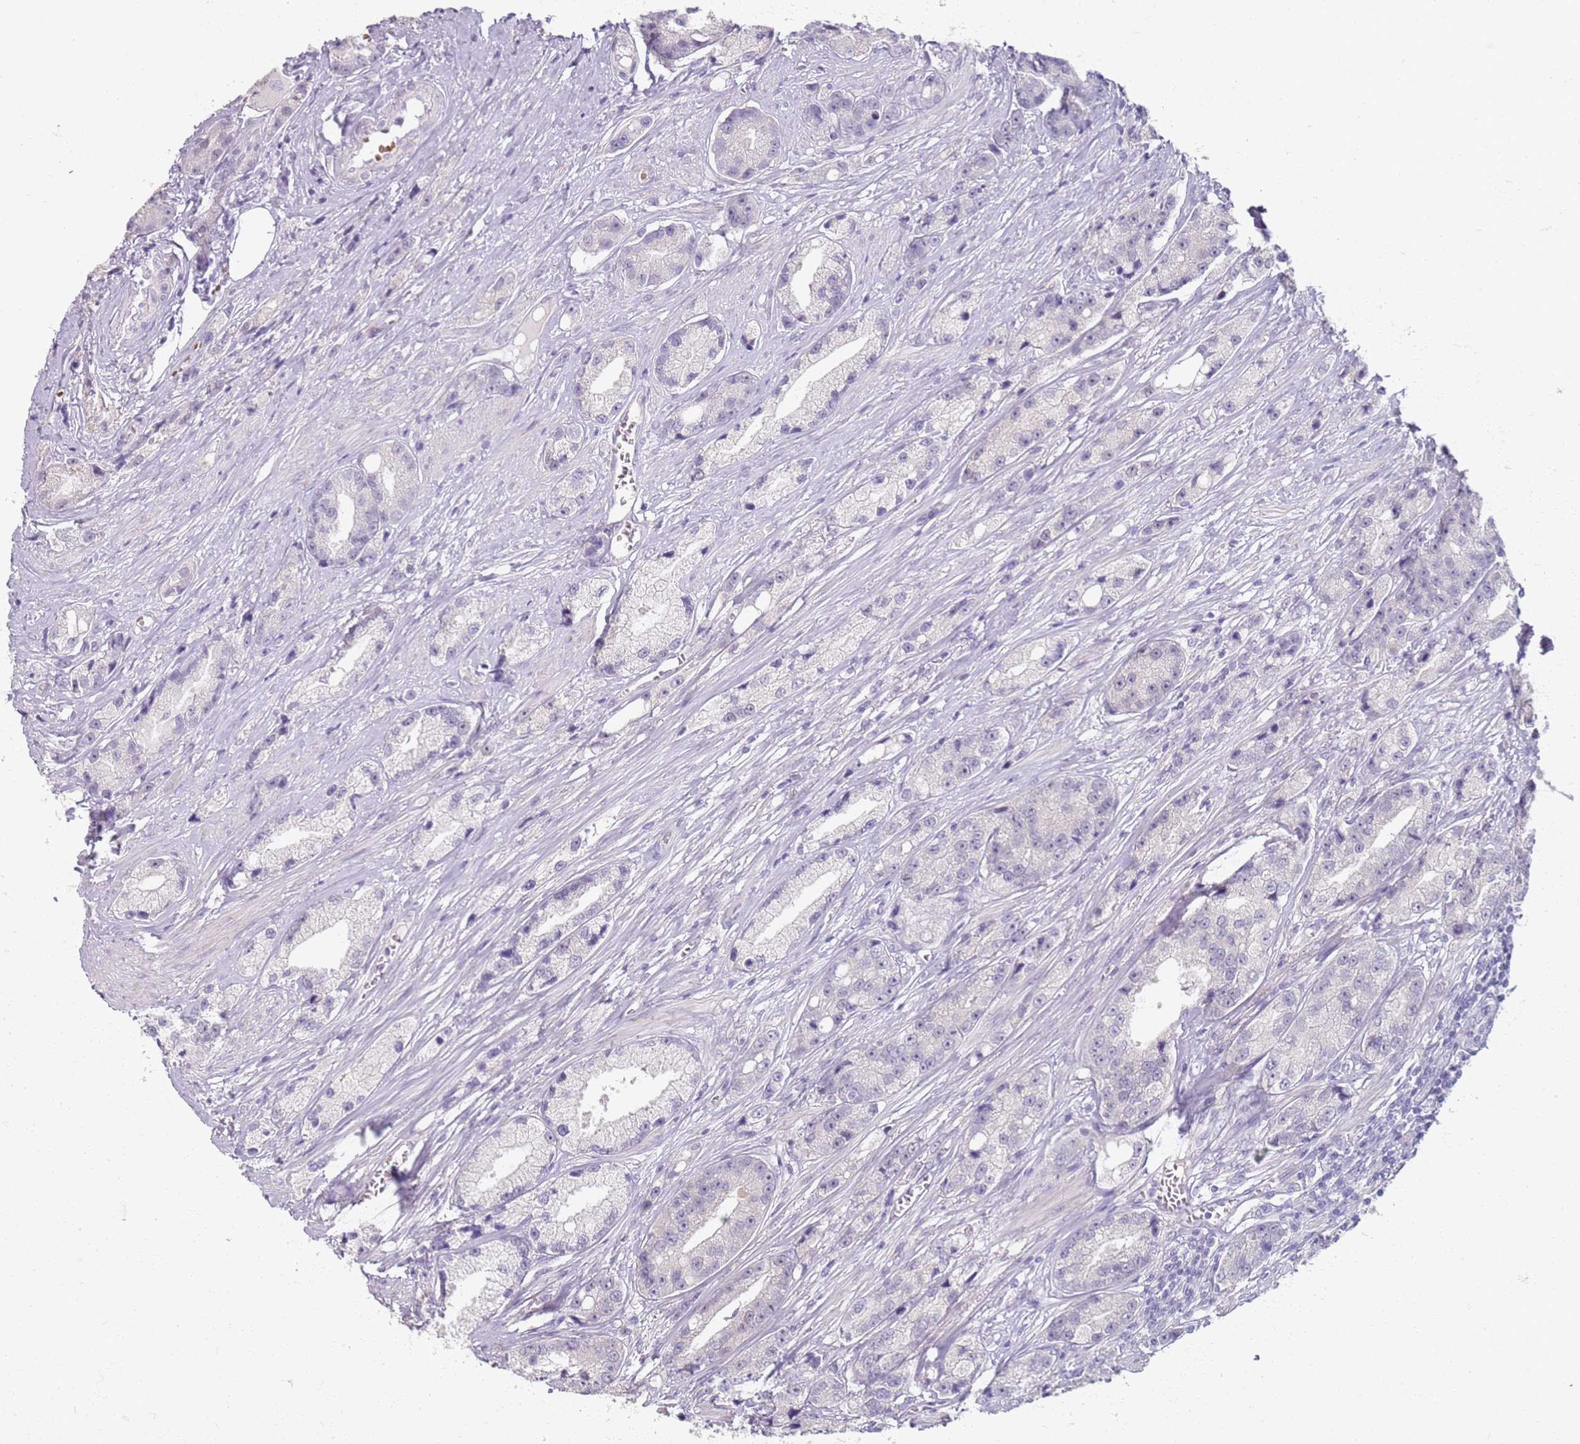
{"staining": {"intensity": "negative", "quantity": "none", "location": "none"}, "tissue": "prostate cancer", "cell_type": "Tumor cells", "image_type": "cancer", "snomed": [{"axis": "morphology", "description": "Adenocarcinoma, High grade"}, {"axis": "topography", "description": "Prostate"}], "caption": "Protein analysis of high-grade adenocarcinoma (prostate) displays no significant expression in tumor cells.", "gene": "CD40LG", "patient": {"sex": "male", "age": 74}}